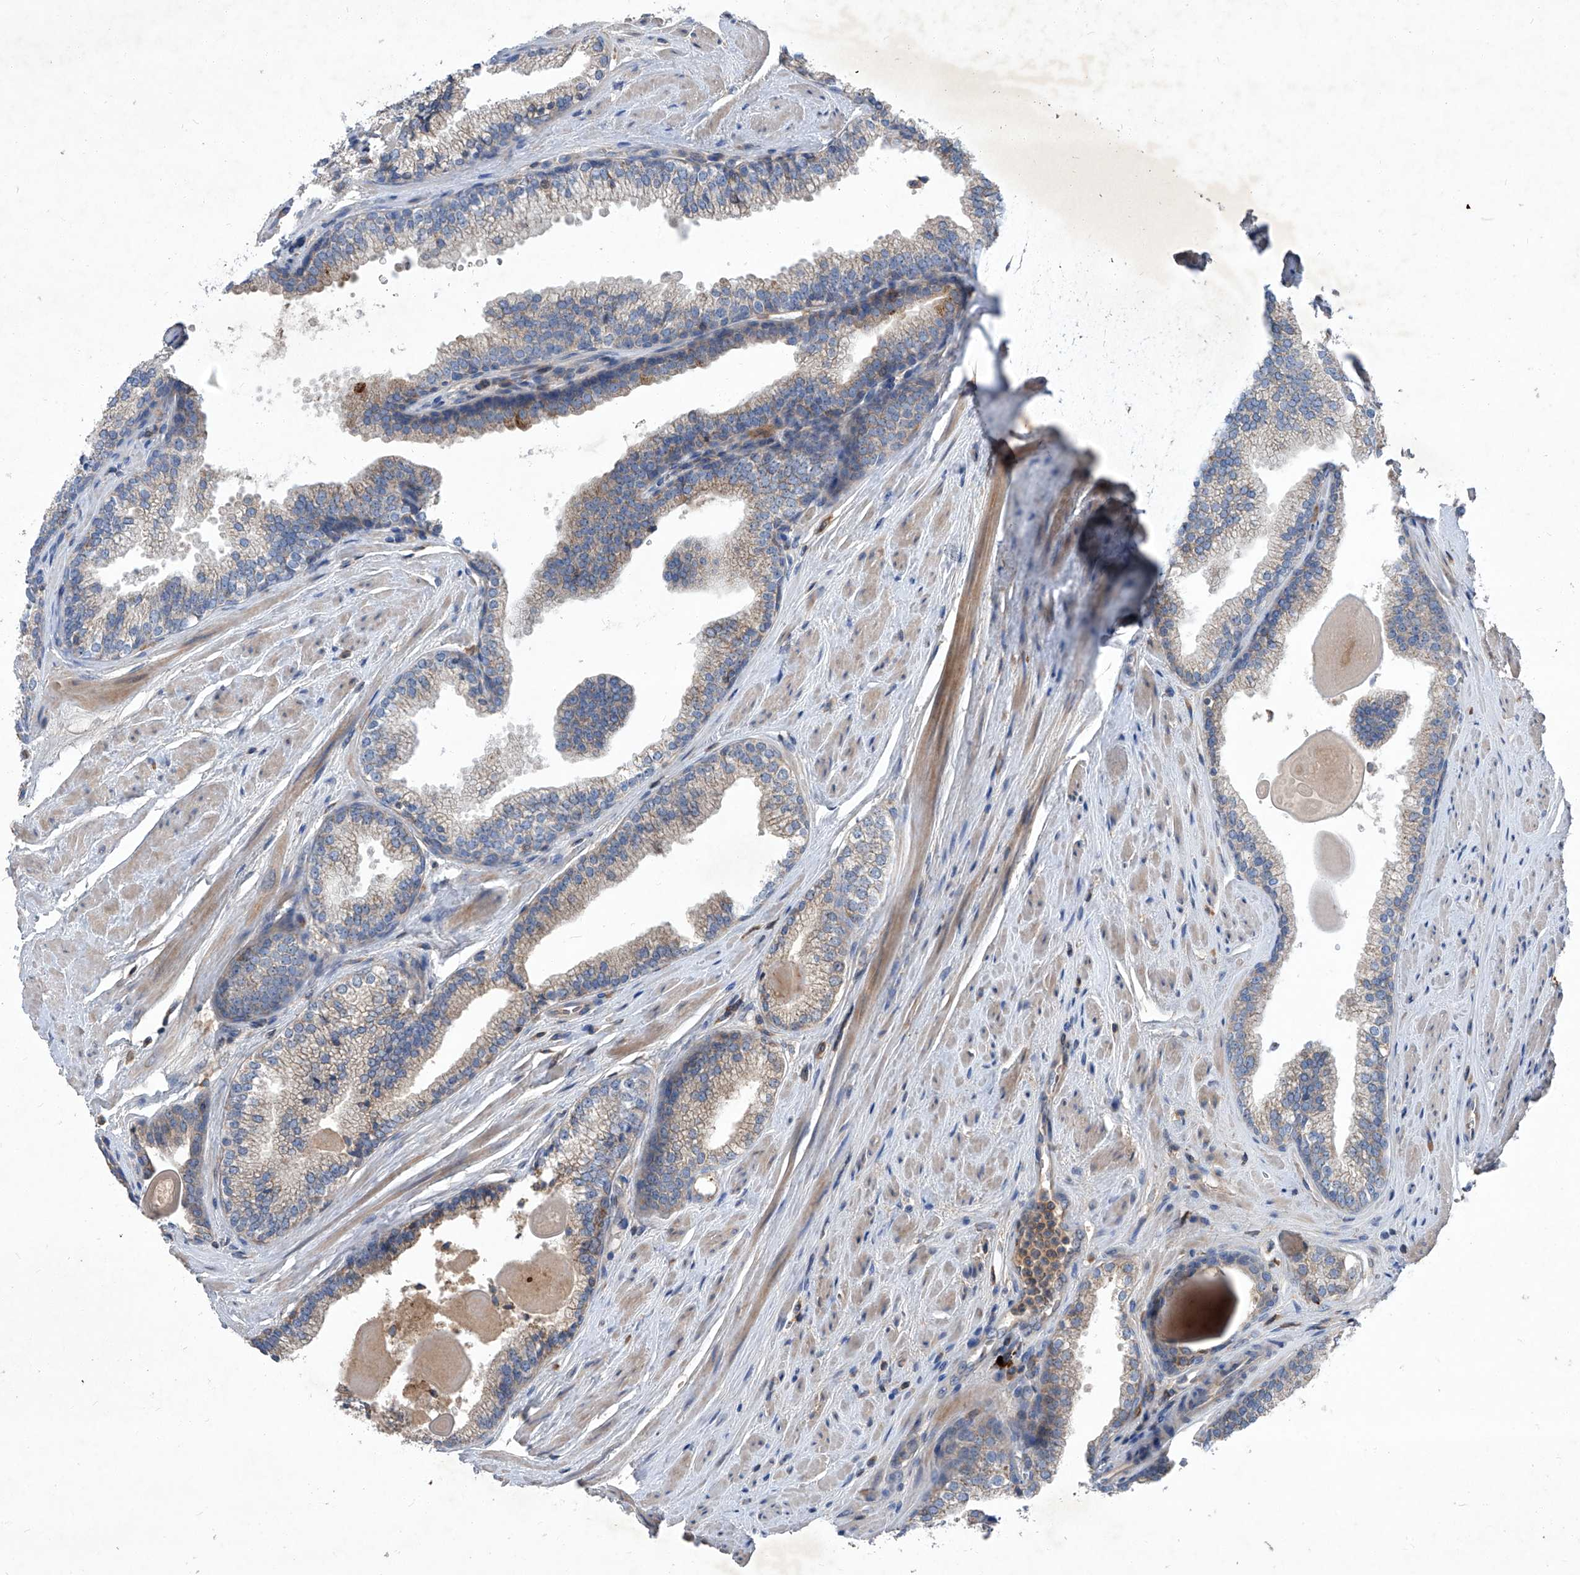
{"staining": {"intensity": "negative", "quantity": "none", "location": "none"}, "tissue": "prostate cancer", "cell_type": "Tumor cells", "image_type": "cancer", "snomed": [{"axis": "morphology", "description": "Adenocarcinoma, High grade"}, {"axis": "topography", "description": "Prostate"}], "caption": "The micrograph exhibits no significant staining in tumor cells of prostate adenocarcinoma (high-grade).", "gene": "EPHA8", "patient": {"sex": "male", "age": 63}}